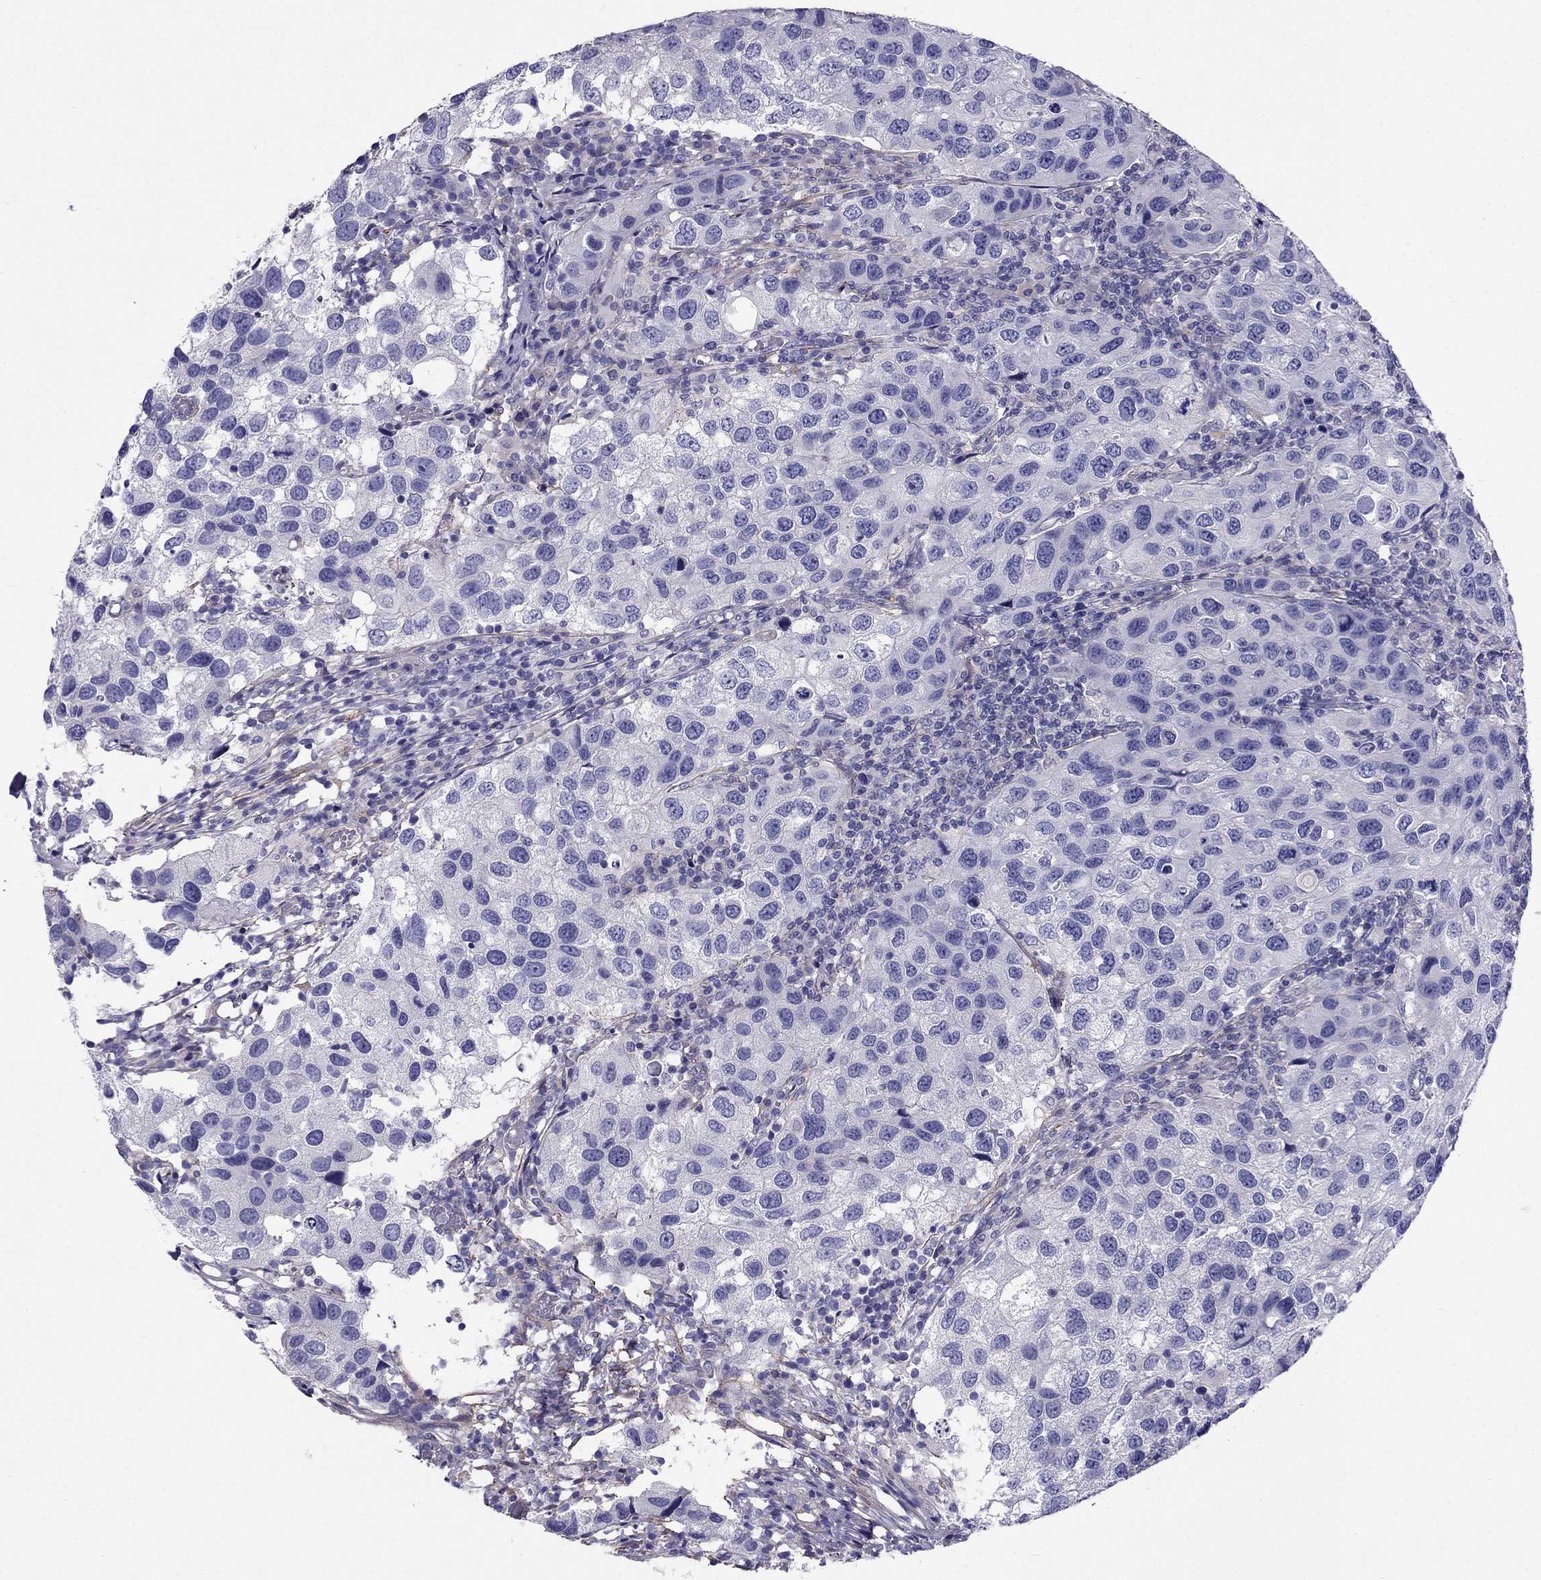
{"staining": {"intensity": "negative", "quantity": "none", "location": "none"}, "tissue": "urothelial cancer", "cell_type": "Tumor cells", "image_type": "cancer", "snomed": [{"axis": "morphology", "description": "Urothelial carcinoma, High grade"}, {"axis": "topography", "description": "Urinary bladder"}], "caption": "Tumor cells show no significant staining in urothelial cancer.", "gene": "GPR50", "patient": {"sex": "male", "age": 79}}